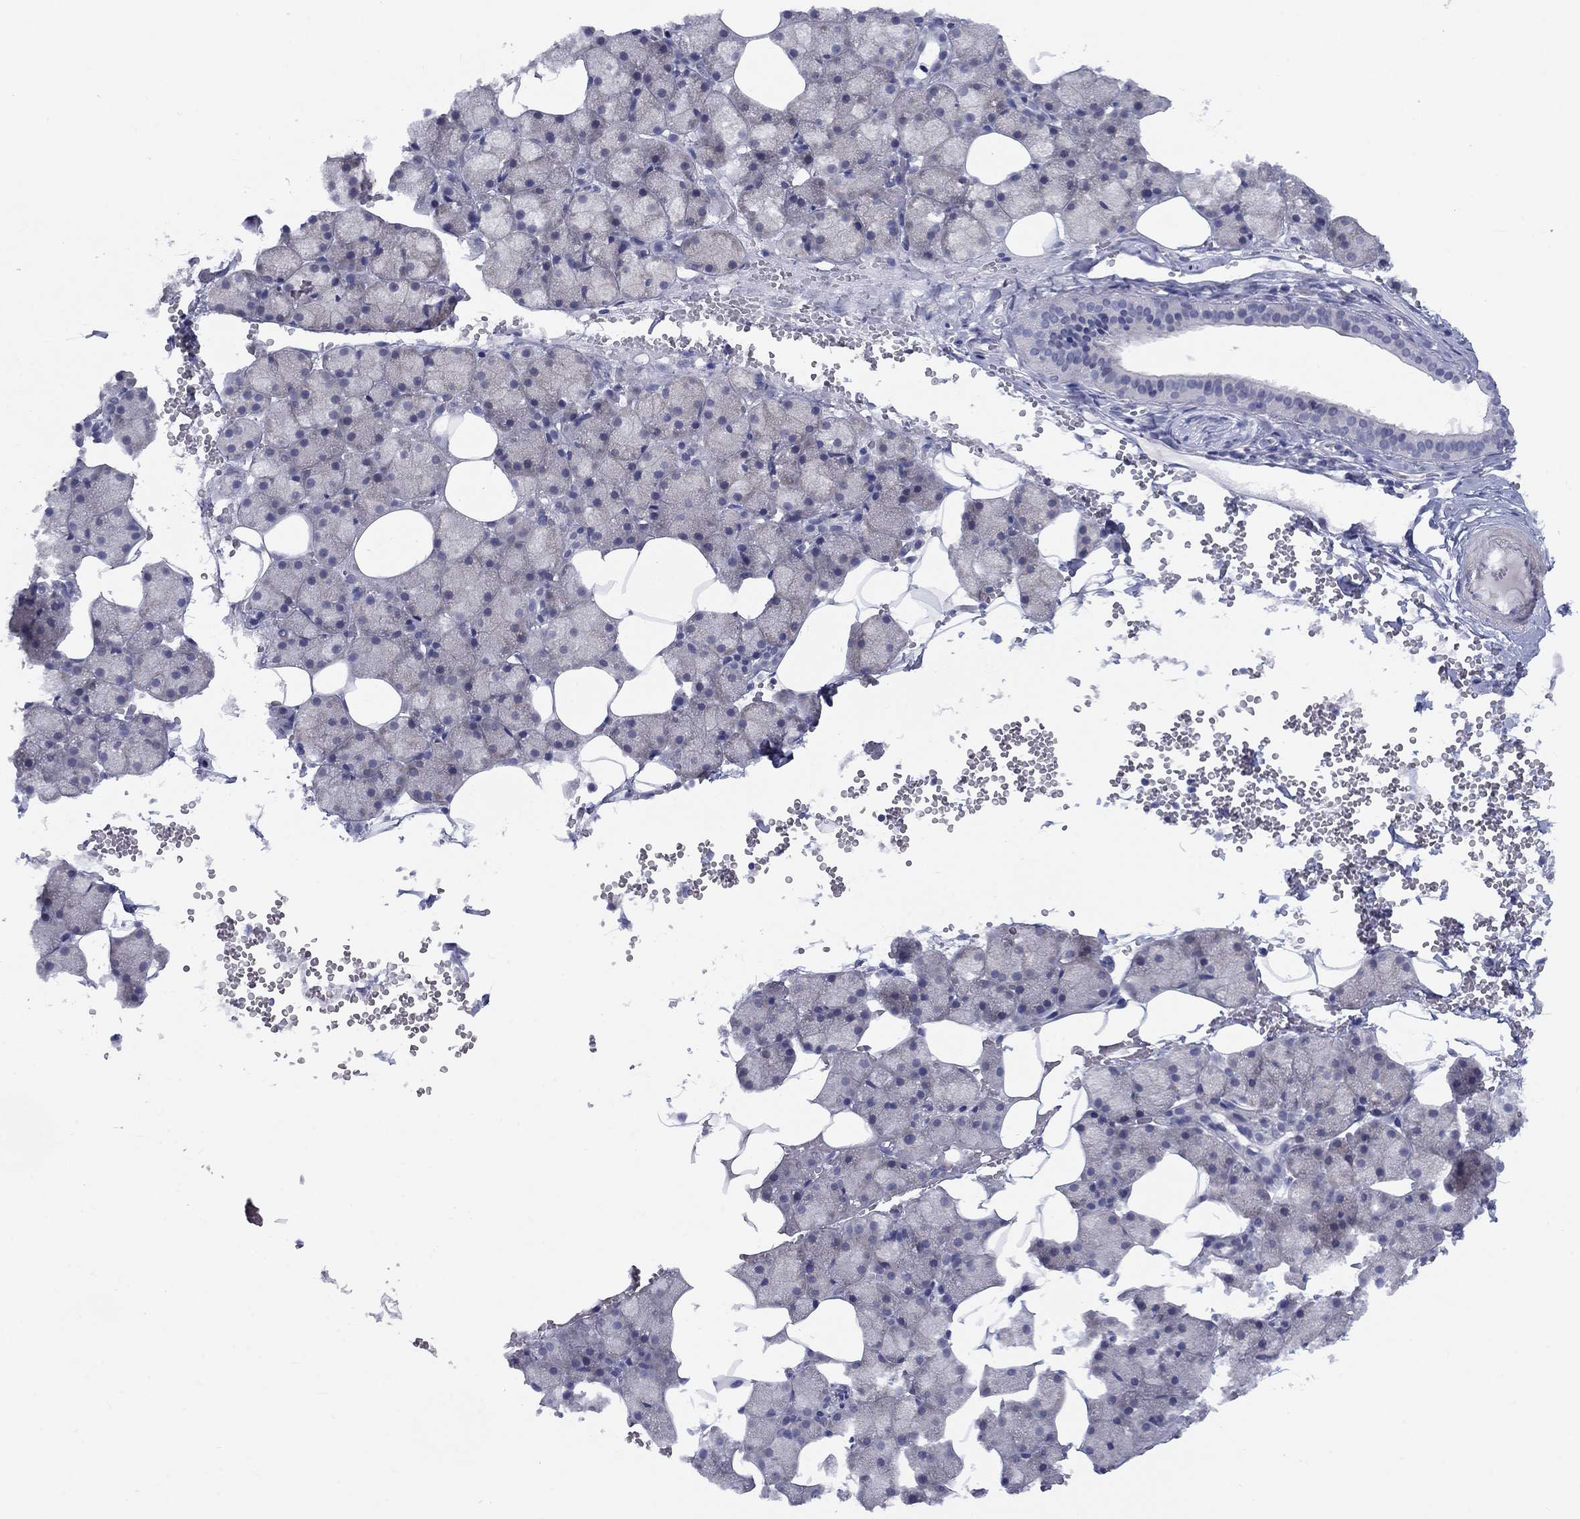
{"staining": {"intensity": "negative", "quantity": "none", "location": "none"}, "tissue": "salivary gland", "cell_type": "Glandular cells", "image_type": "normal", "snomed": [{"axis": "morphology", "description": "Normal tissue, NOS"}, {"axis": "topography", "description": "Salivary gland"}], "caption": "This micrograph is of benign salivary gland stained with IHC to label a protein in brown with the nuclei are counter-stained blue. There is no positivity in glandular cells.", "gene": "CACNA1A", "patient": {"sex": "male", "age": 38}}